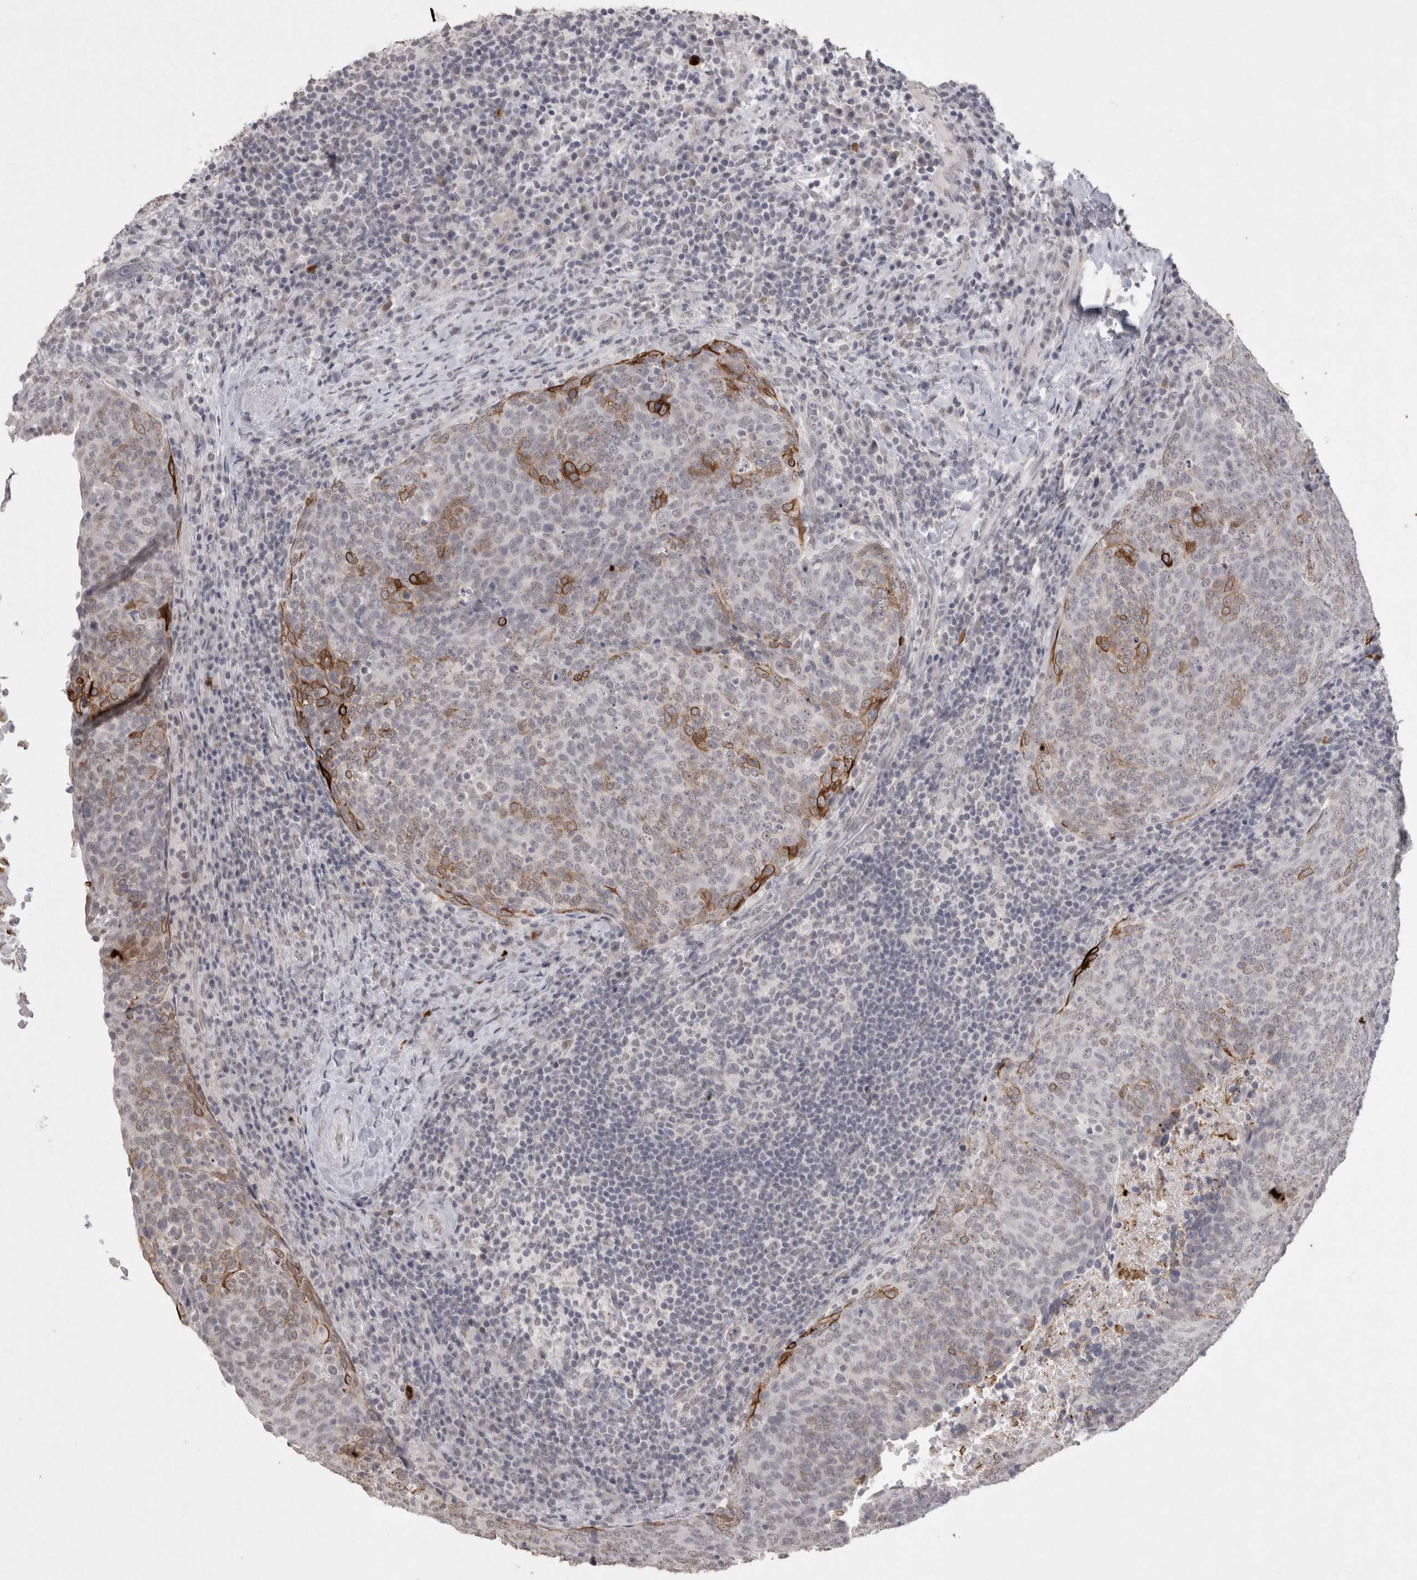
{"staining": {"intensity": "strong", "quantity": "<25%", "location": "cytoplasmic/membranous"}, "tissue": "head and neck cancer", "cell_type": "Tumor cells", "image_type": "cancer", "snomed": [{"axis": "morphology", "description": "Squamous cell carcinoma, NOS"}, {"axis": "morphology", "description": "Squamous cell carcinoma, metastatic, NOS"}, {"axis": "topography", "description": "Lymph node"}, {"axis": "topography", "description": "Head-Neck"}], "caption": "Immunohistochemistry (IHC) image of neoplastic tissue: head and neck cancer stained using immunohistochemistry (IHC) exhibits medium levels of strong protein expression localized specifically in the cytoplasmic/membranous of tumor cells, appearing as a cytoplasmic/membranous brown color.", "gene": "DDX4", "patient": {"sex": "male", "age": 62}}